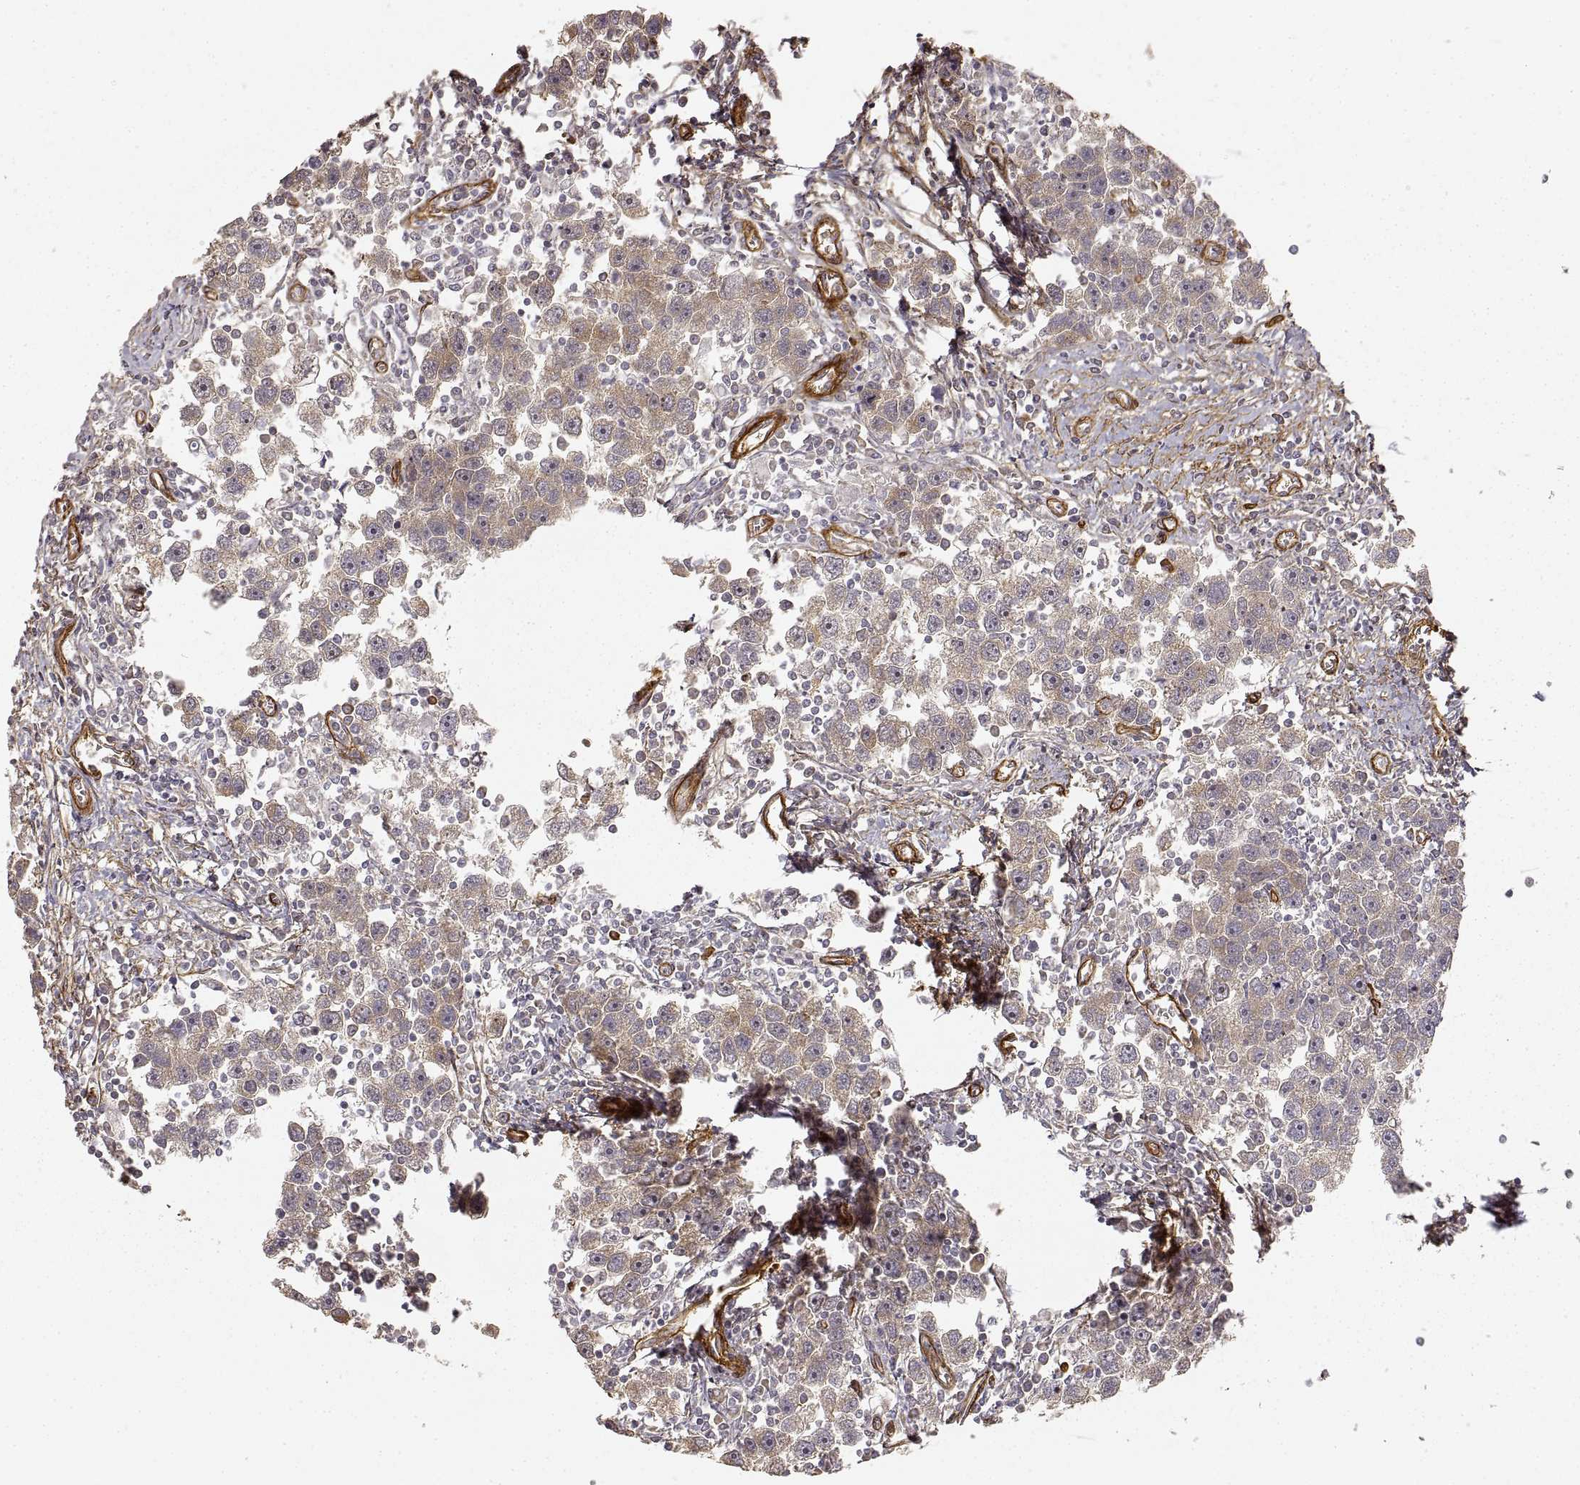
{"staining": {"intensity": "weak", "quantity": ">75%", "location": "cytoplasmic/membranous"}, "tissue": "testis cancer", "cell_type": "Tumor cells", "image_type": "cancer", "snomed": [{"axis": "morphology", "description": "Seminoma, NOS"}, {"axis": "topography", "description": "Testis"}], "caption": "This histopathology image demonstrates testis seminoma stained with immunohistochemistry (IHC) to label a protein in brown. The cytoplasmic/membranous of tumor cells show weak positivity for the protein. Nuclei are counter-stained blue.", "gene": "LAMA4", "patient": {"sex": "male", "age": 30}}